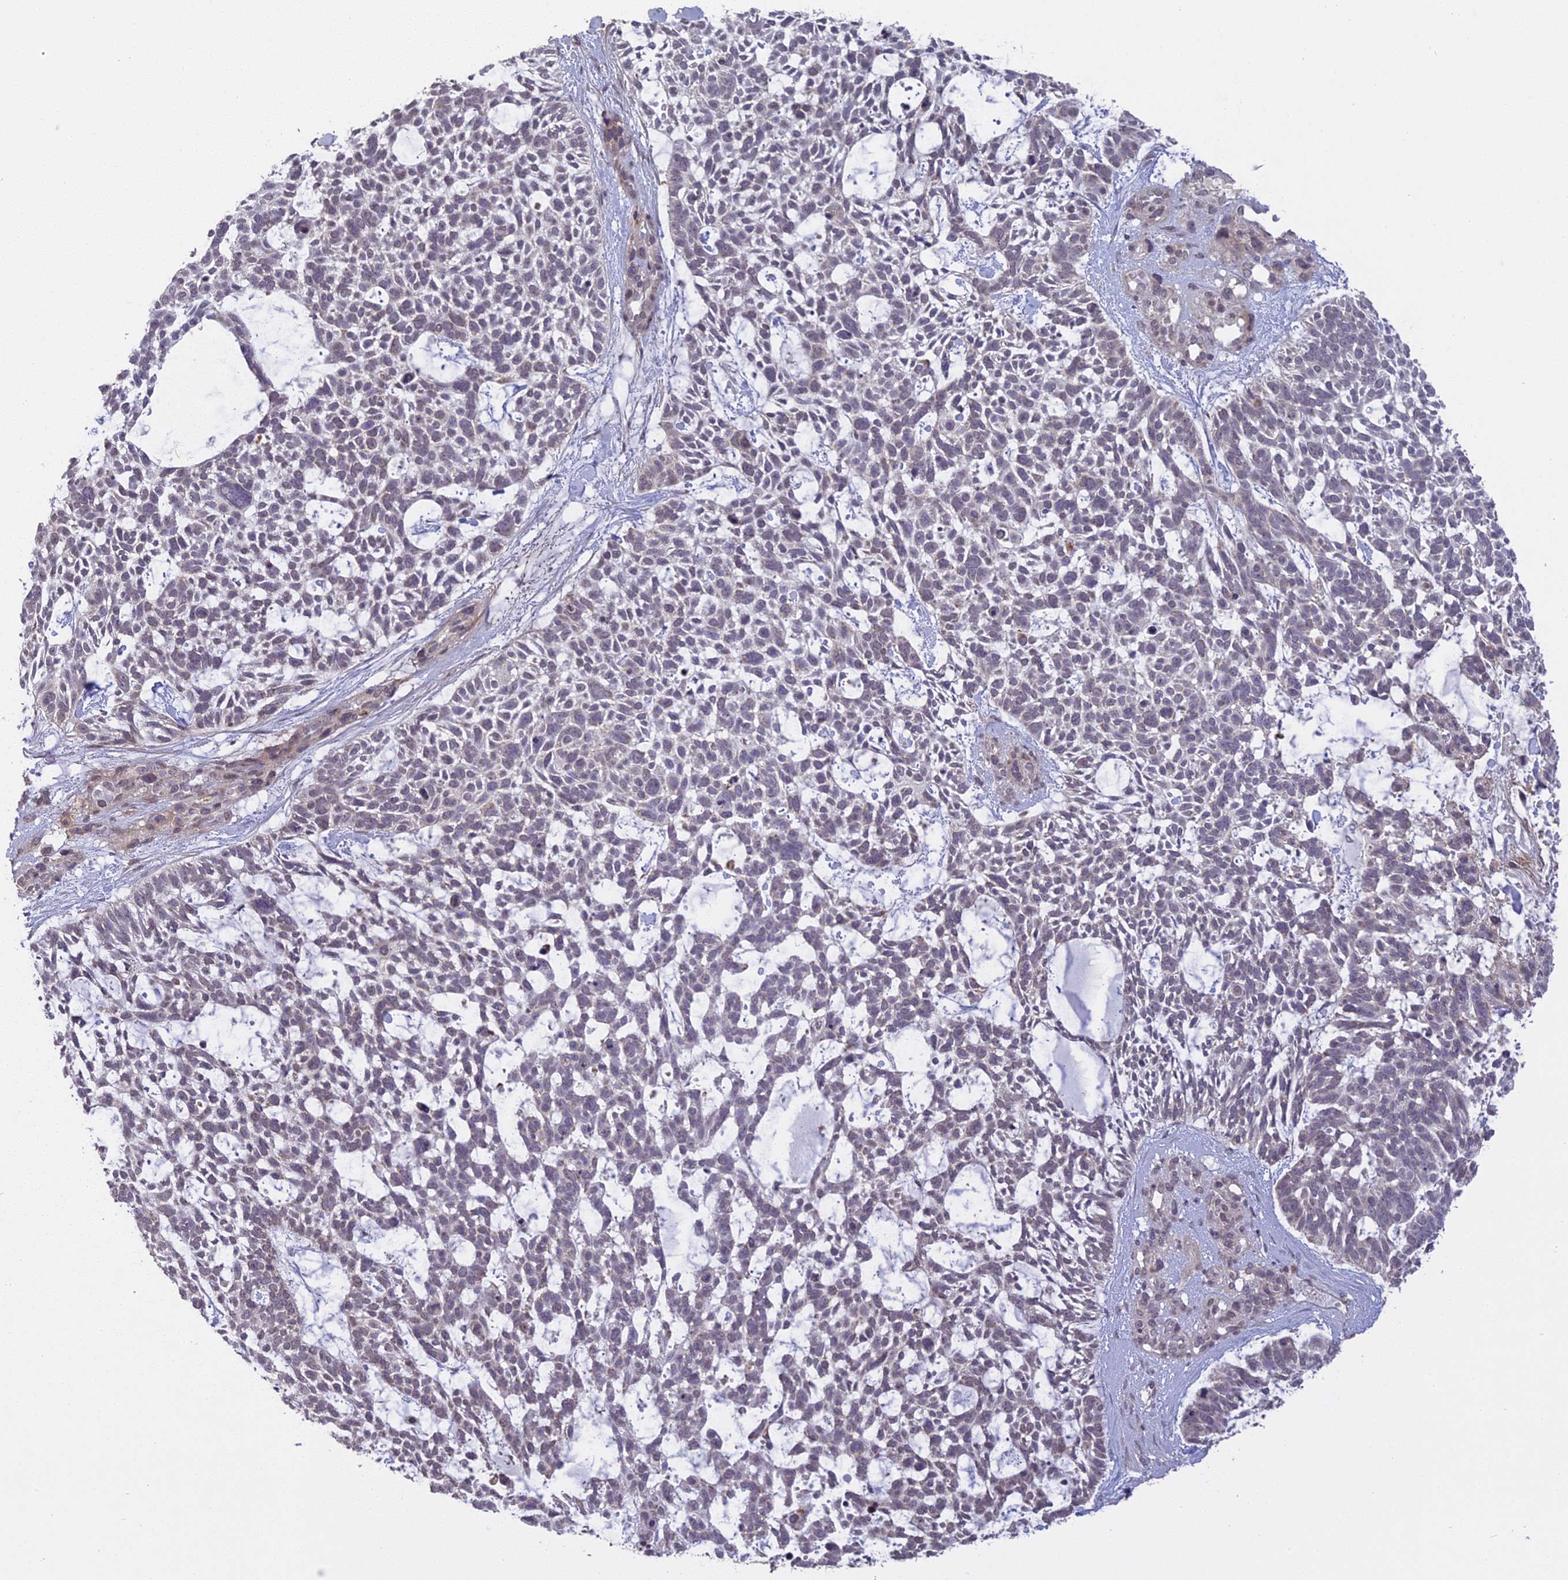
{"staining": {"intensity": "weak", "quantity": "<25%", "location": "cytoplasmic/membranous"}, "tissue": "skin cancer", "cell_type": "Tumor cells", "image_type": "cancer", "snomed": [{"axis": "morphology", "description": "Basal cell carcinoma"}, {"axis": "topography", "description": "Skin"}], "caption": "Immunohistochemical staining of human skin cancer (basal cell carcinoma) reveals no significant staining in tumor cells. (DAB immunohistochemistry, high magnification).", "gene": "ERG28", "patient": {"sex": "male", "age": 88}}